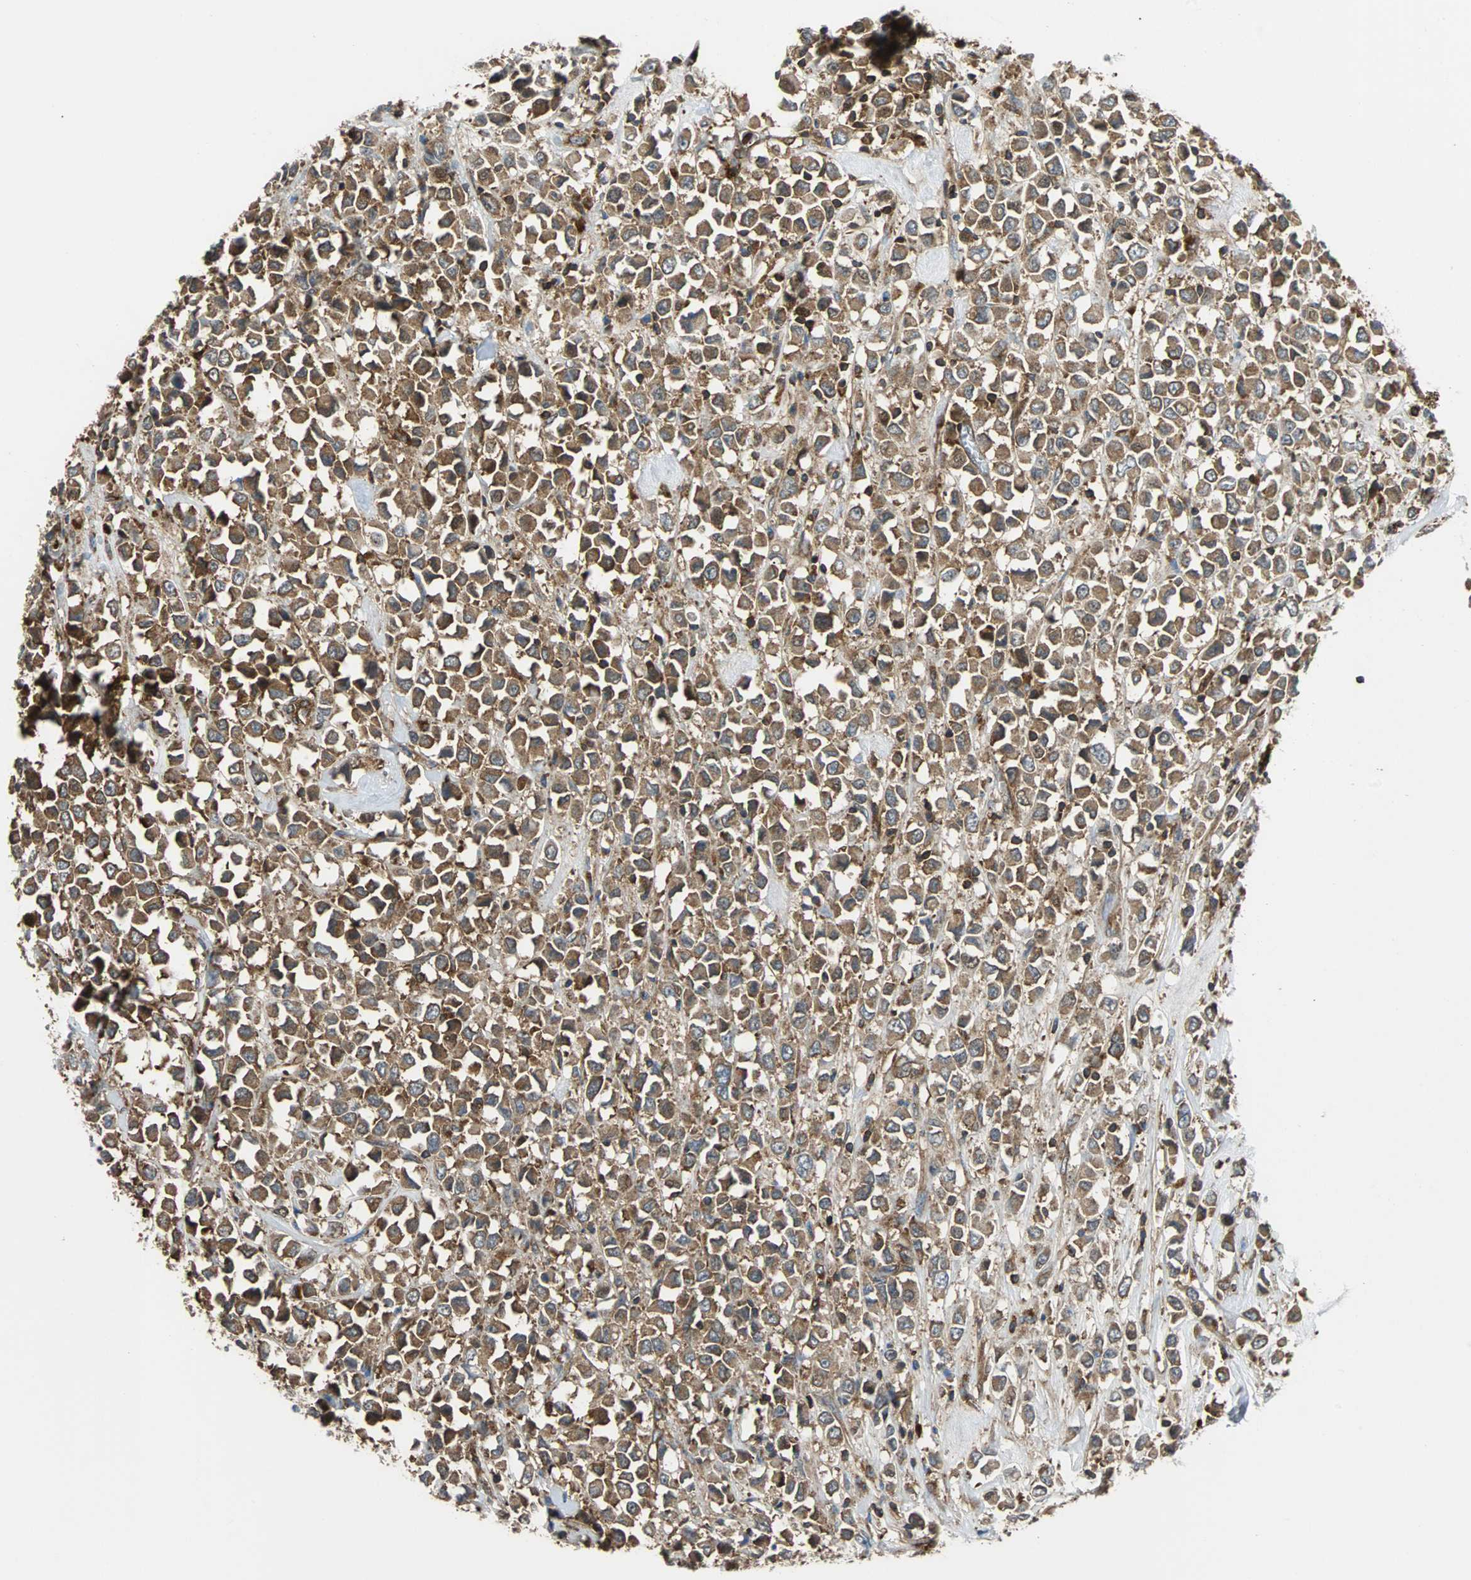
{"staining": {"intensity": "moderate", "quantity": ">75%", "location": "cytoplasmic/membranous"}, "tissue": "breast cancer", "cell_type": "Tumor cells", "image_type": "cancer", "snomed": [{"axis": "morphology", "description": "Duct carcinoma"}, {"axis": "topography", "description": "Breast"}], "caption": "Immunohistochemical staining of breast cancer (invasive ductal carcinoma) displays medium levels of moderate cytoplasmic/membranous protein expression in about >75% of tumor cells.", "gene": "RELA", "patient": {"sex": "female", "age": 61}}